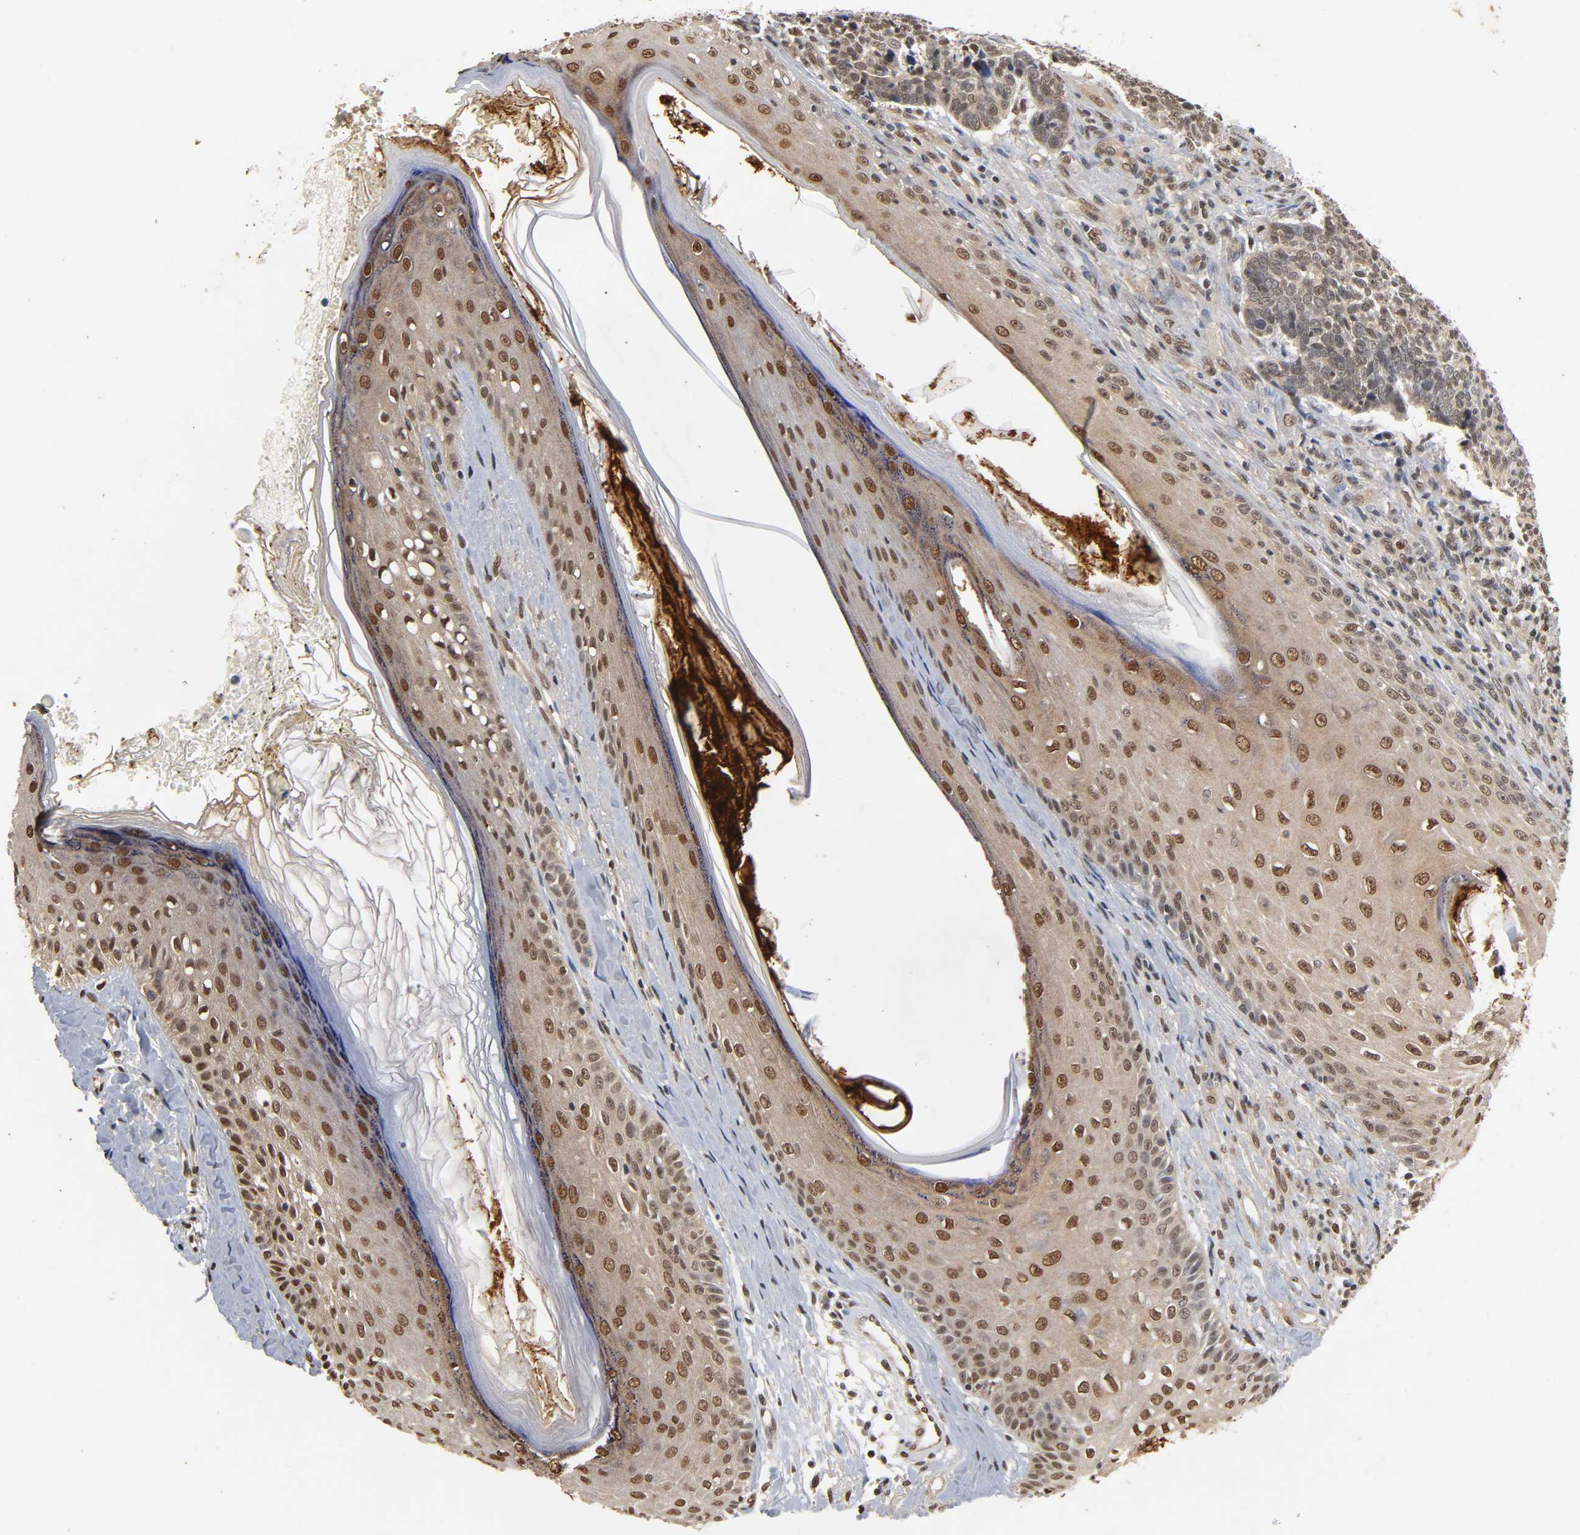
{"staining": {"intensity": "weak", "quantity": "25%-75%", "location": "nuclear"}, "tissue": "skin cancer", "cell_type": "Tumor cells", "image_type": "cancer", "snomed": [{"axis": "morphology", "description": "Basal cell carcinoma"}, {"axis": "topography", "description": "Skin"}], "caption": "Skin basal cell carcinoma stained with a protein marker demonstrates weak staining in tumor cells.", "gene": "UBC", "patient": {"sex": "male", "age": 84}}